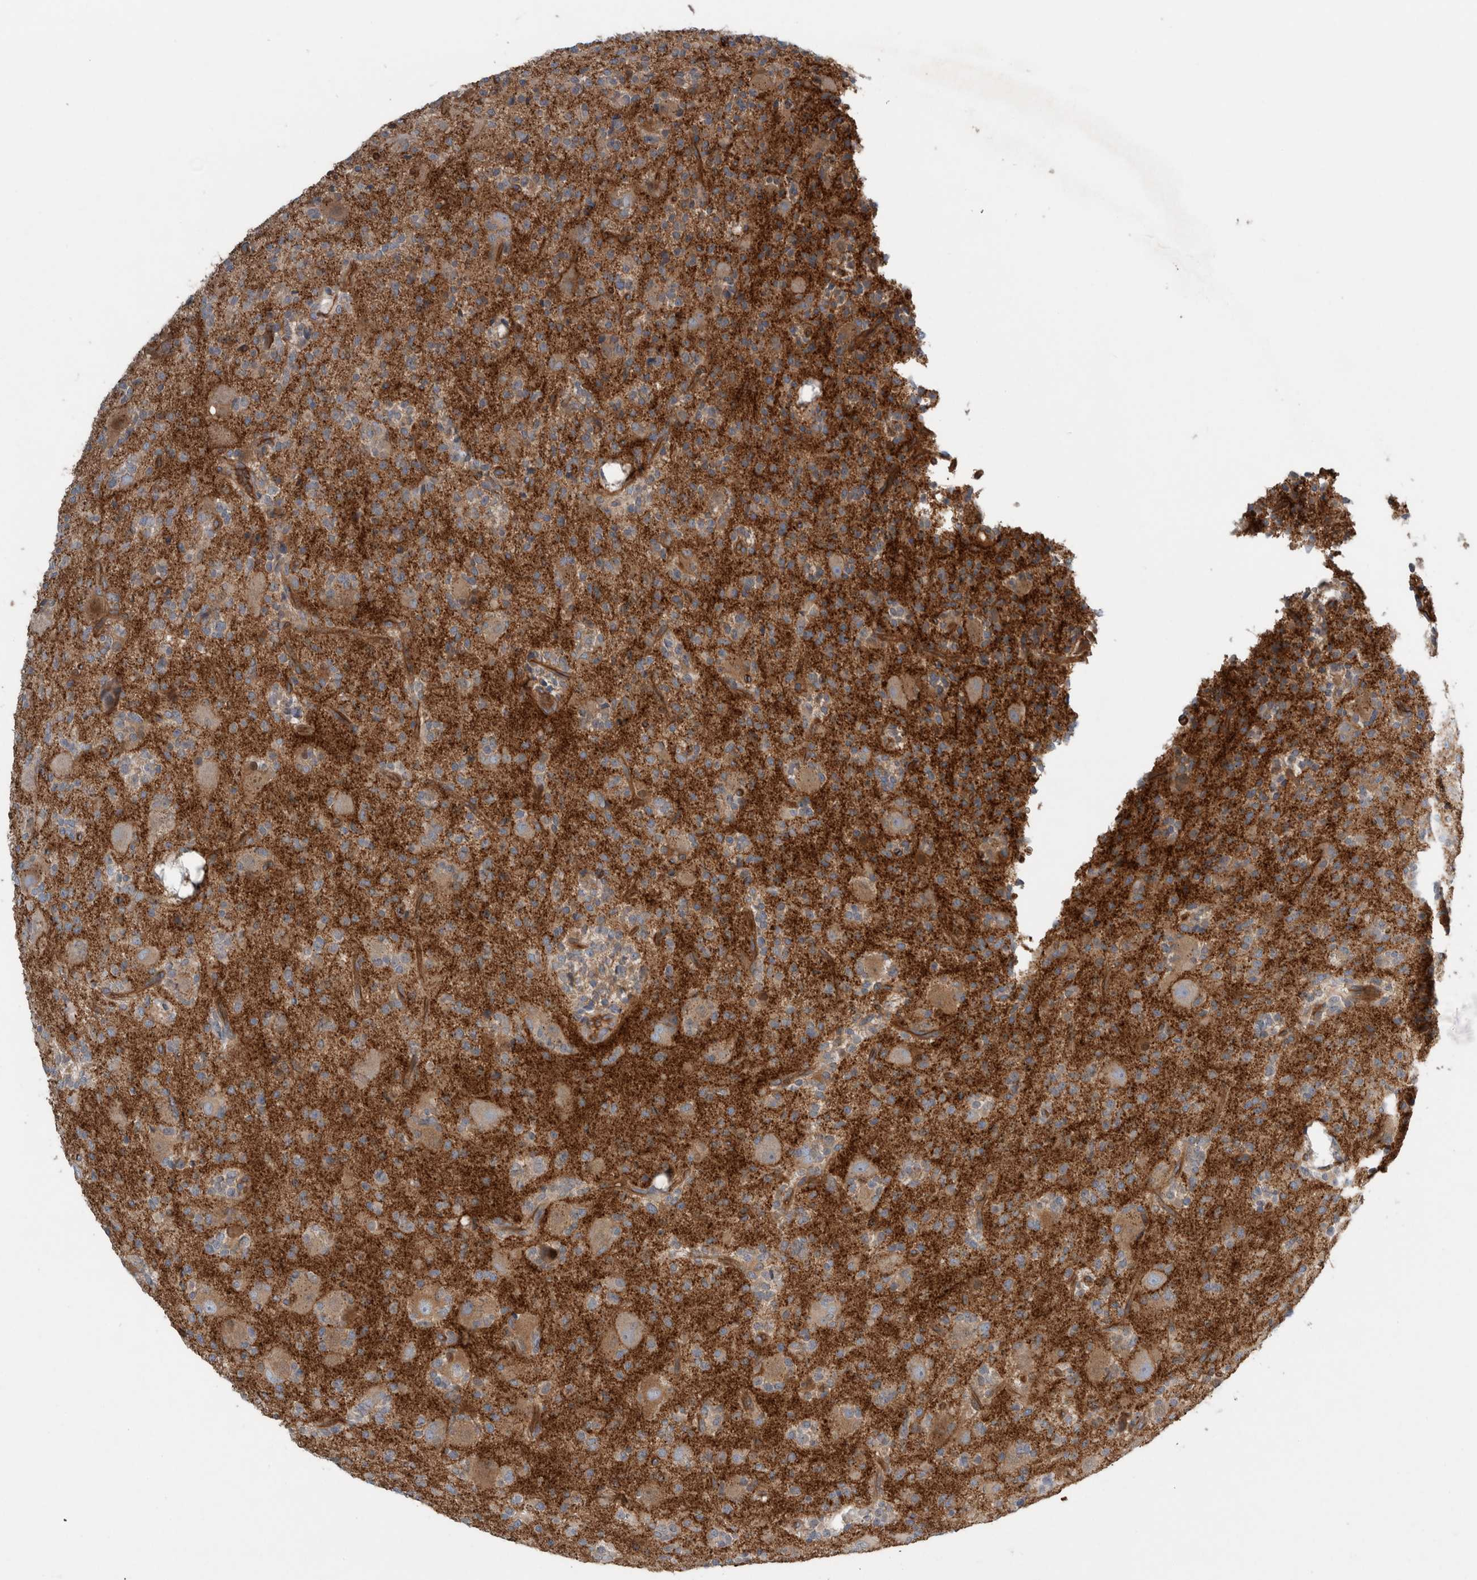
{"staining": {"intensity": "moderate", "quantity": ">75%", "location": "cytoplasmic/membranous"}, "tissue": "glioma", "cell_type": "Tumor cells", "image_type": "cancer", "snomed": [{"axis": "morphology", "description": "Glioma, malignant, High grade"}, {"axis": "topography", "description": "Brain"}], "caption": "The immunohistochemical stain highlights moderate cytoplasmic/membranous positivity in tumor cells of malignant high-grade glioma tissue.", "gene": "GLT8D2", "patient": {"sex": "male", "age": 34}}